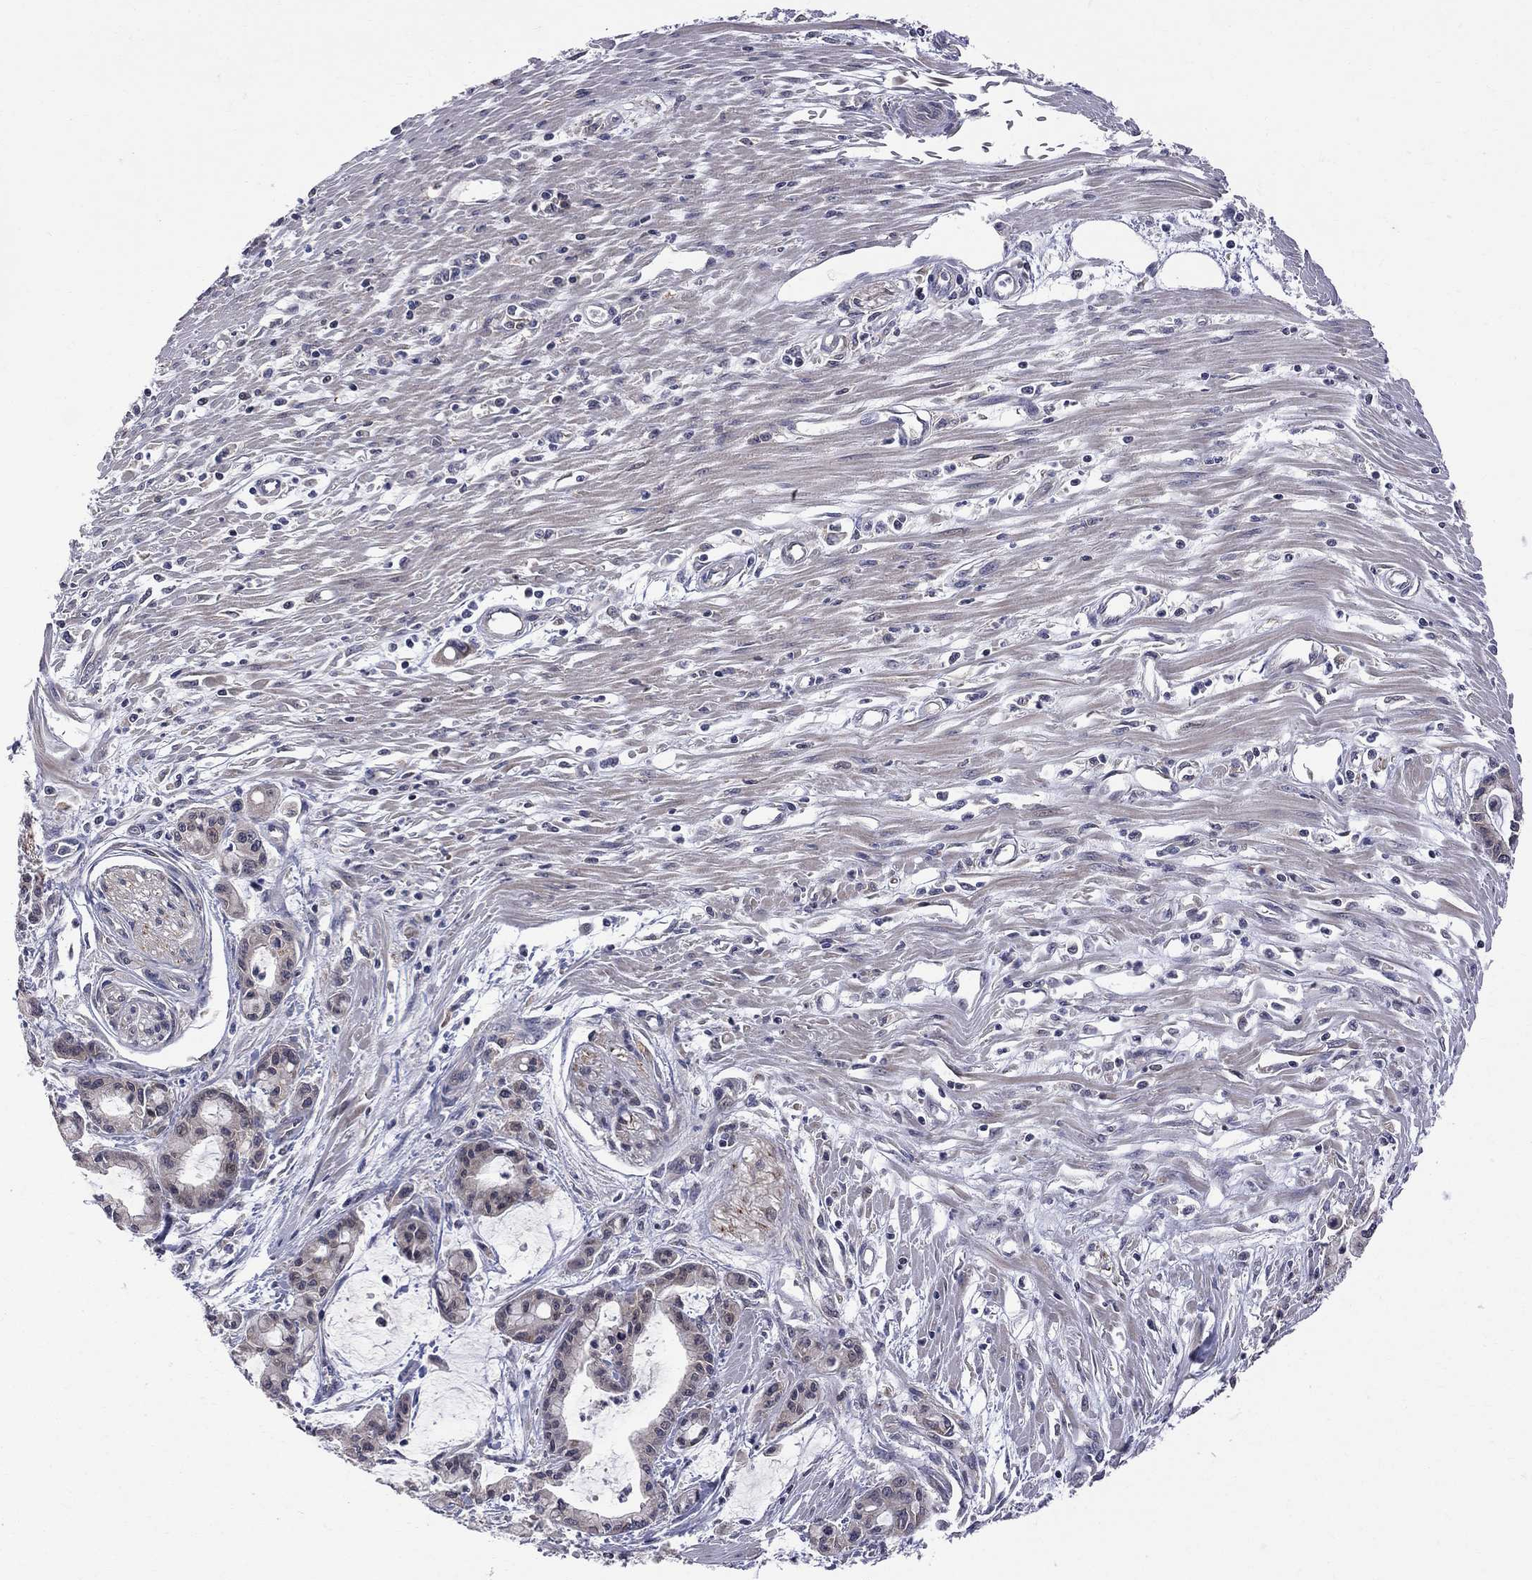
{"staining": {"intensity": "weak", "quantity": "<25%", "location": "cytoplasmic/membranous"}, "tissue": "pancreatic cancer", "cell_type": "Tumor cells", "image_type": "cancer", "snomed": [{"axis": "morphology", "description": "Adenocarcinoma, NOS"}, {"axis": "topography", "description": "Pancreas"}], "caption": "Human pancreatic adenocarcinoma stained for a protein using IHC shows no staining in tumor cells.", "gene": "CNOT11", "patient": {"sex": "male", "age": 48}}